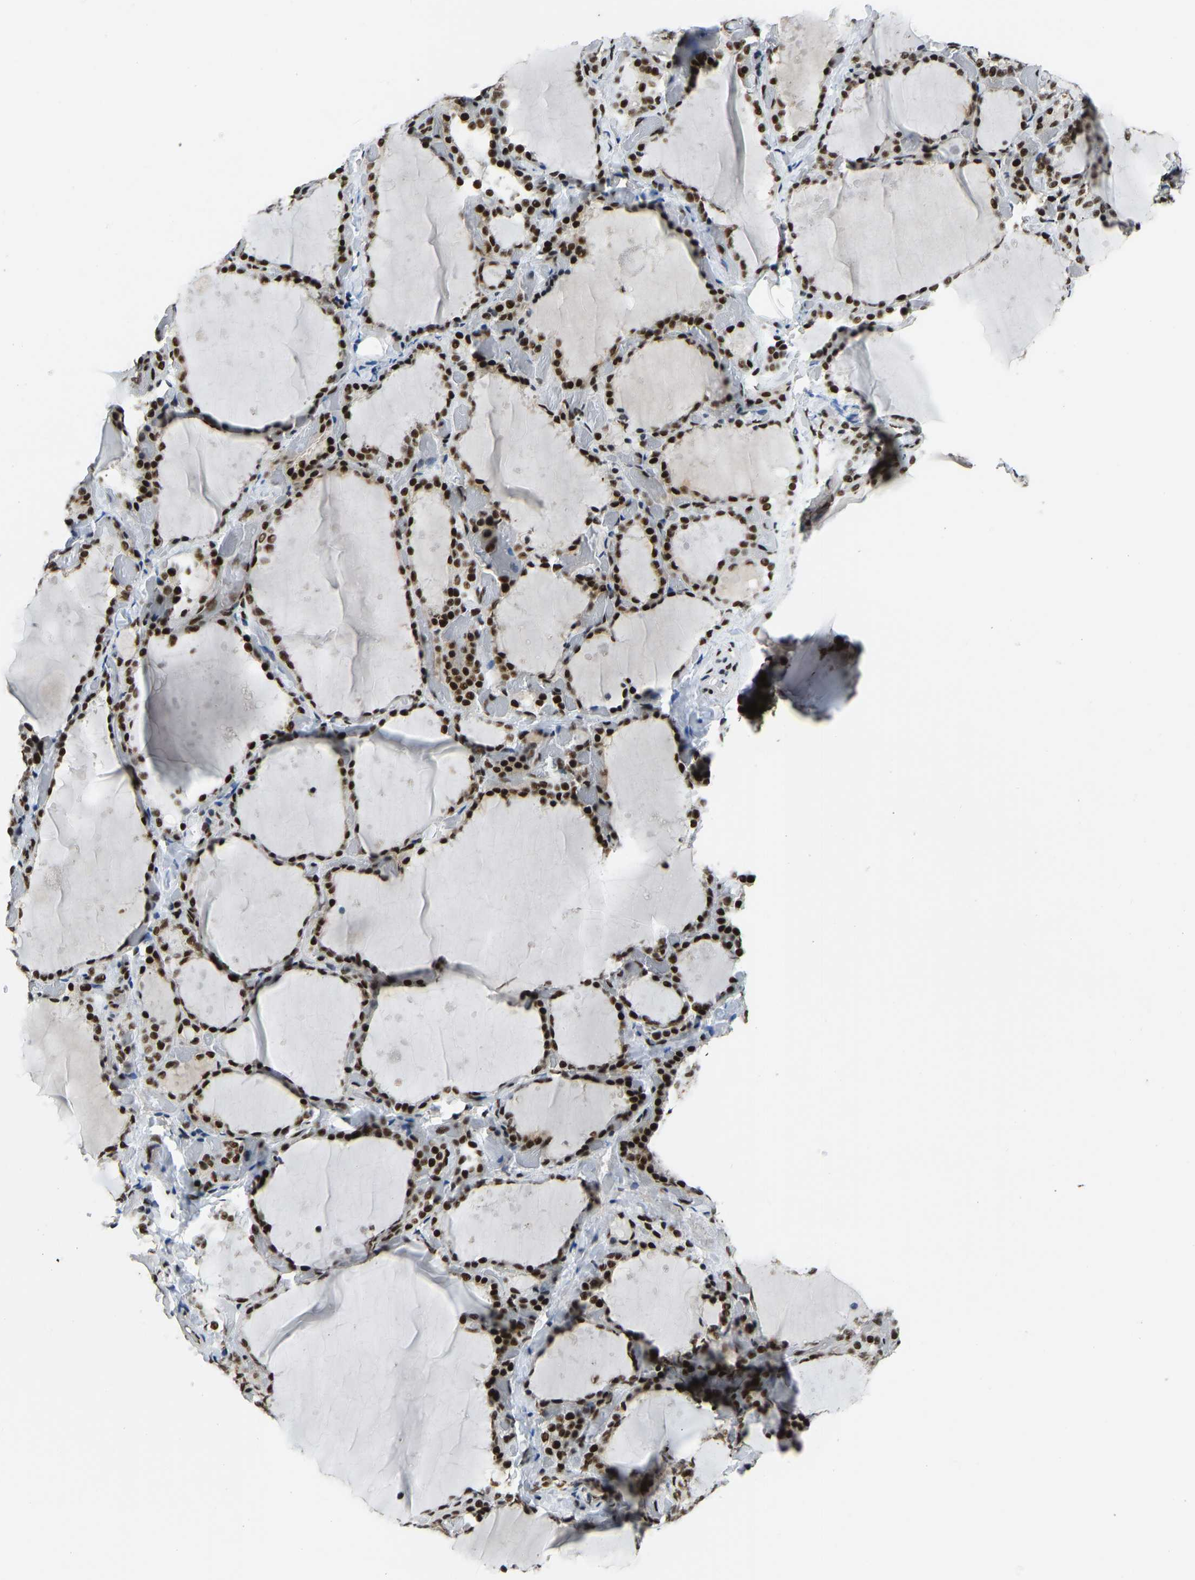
{"staining": {"intensity": "strong", "quantity": ">75%", "location": "nuclear"}, "tissue": "thyroid gland", "cell_type": "Glandular cells", "image_type": "normal", "snomed": [{"axis": "morphology", "description": "Normal tissue, NOS"}, {"axis": "topography", "description": "Thyroid gland"}], "caption": "Immunohistochemistry (IHC) of unremarkable human thyroid gland demonstrates high levels of strong nuclear expression in about >75% of glandular cells. (DAB IHC, brown staining for protein, blue staining for nuclei).", "gene": "FOXK1", "patient": {"sex": "female", "age": 44}}